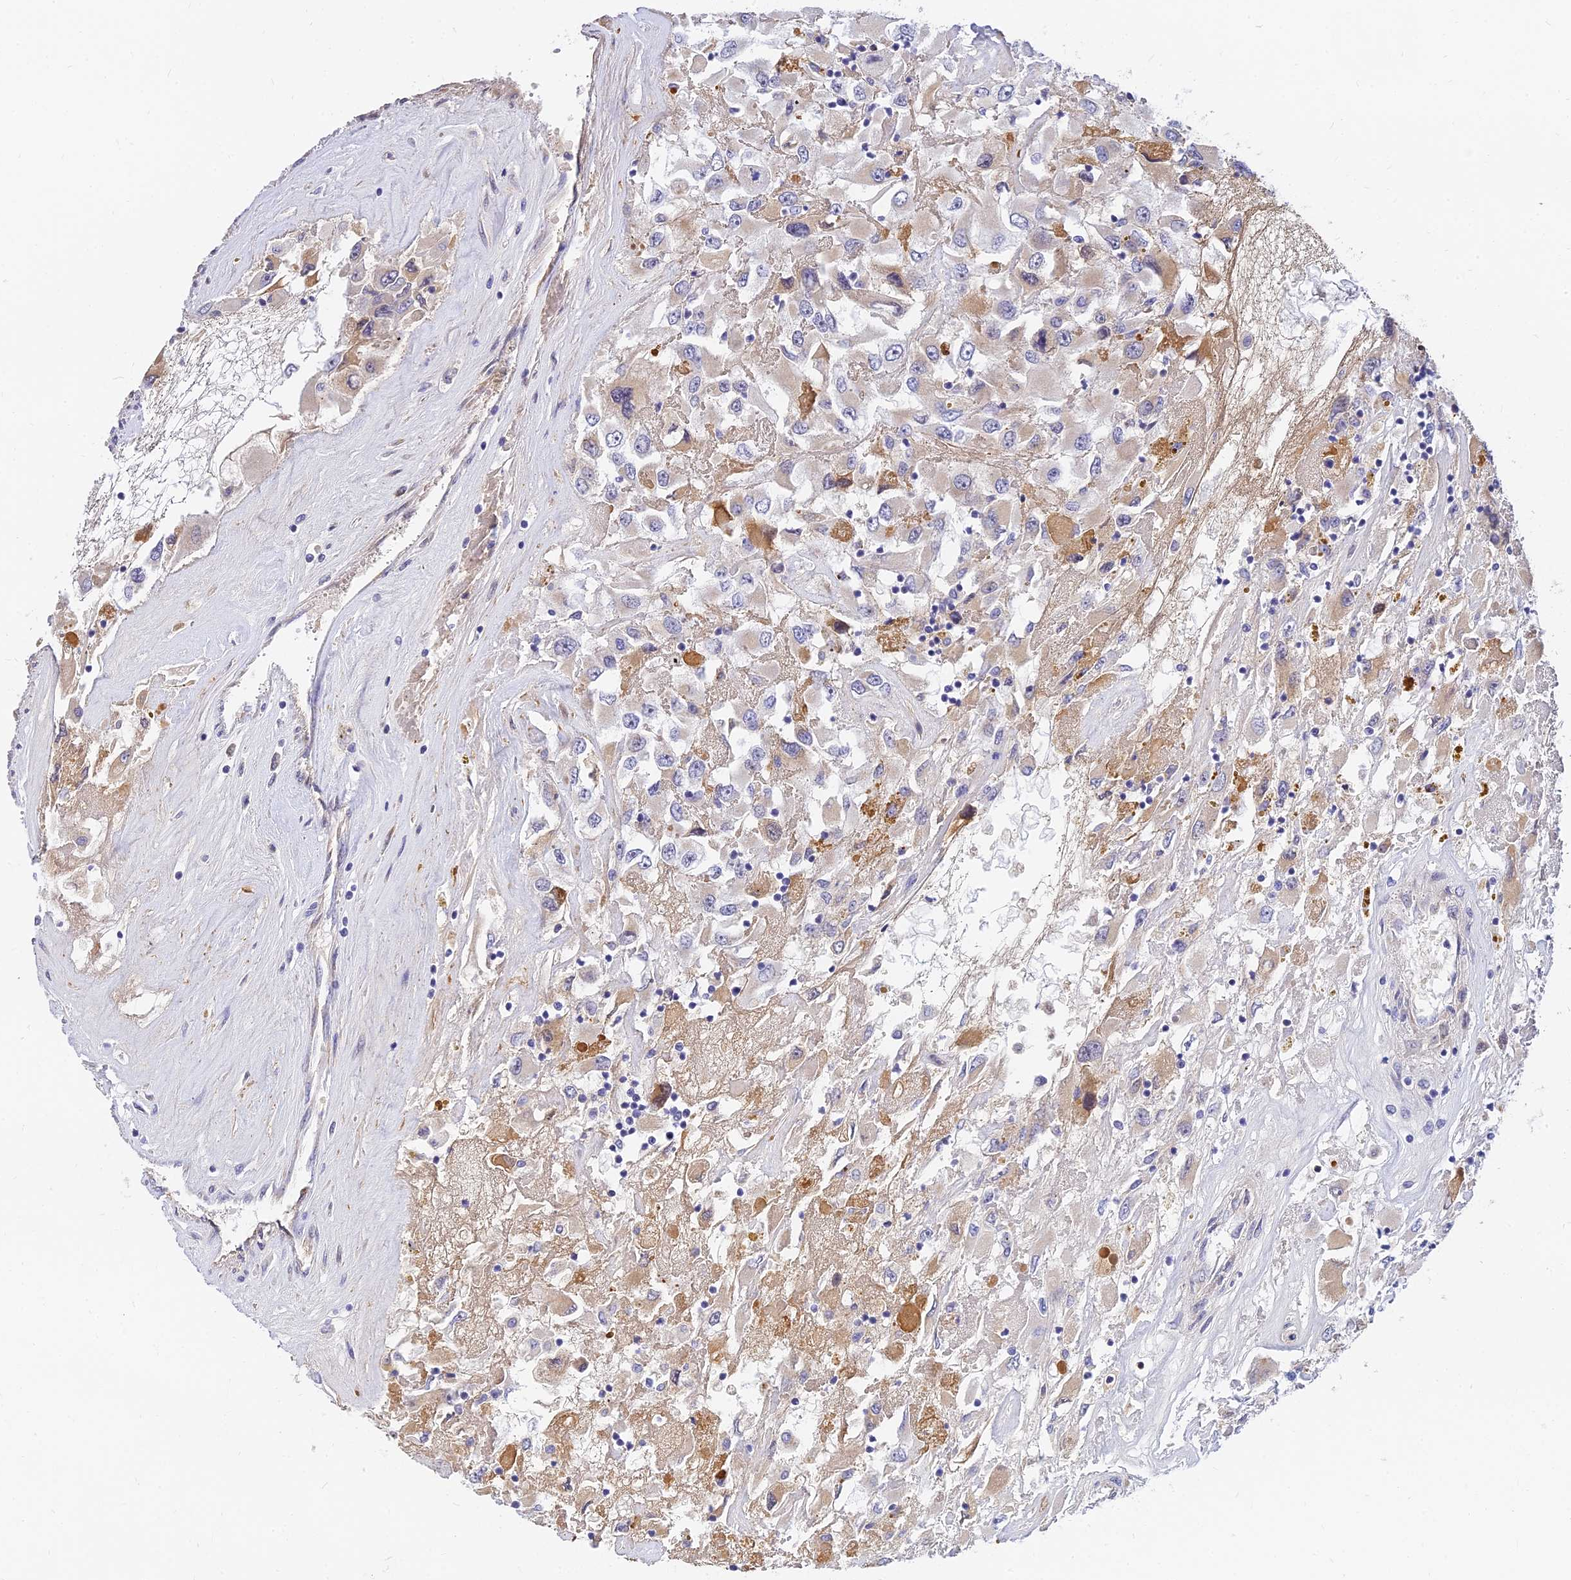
{"staining": {"intensity": "moderate", "quantity": "<25%", "location": "cytoplasmic/membranous"}, "tissue": "renal cancer", "cell_type": "Tumor cells", "image_type": "cancer", "snomed": [{"axis": "morphology", "description": "Adenocarcinoma, NOS"}, {"axis": "topography", "description": "Kidney"}], "caption": "Renal adenocarcinoma tissue reveals moderate cytoplasmic/membranous expression in approximately <25% of tumor cells, visualized by immunohistochemistry.", "gene": "ANKS4B", "patient": {"sex": "female", "age": 52}}